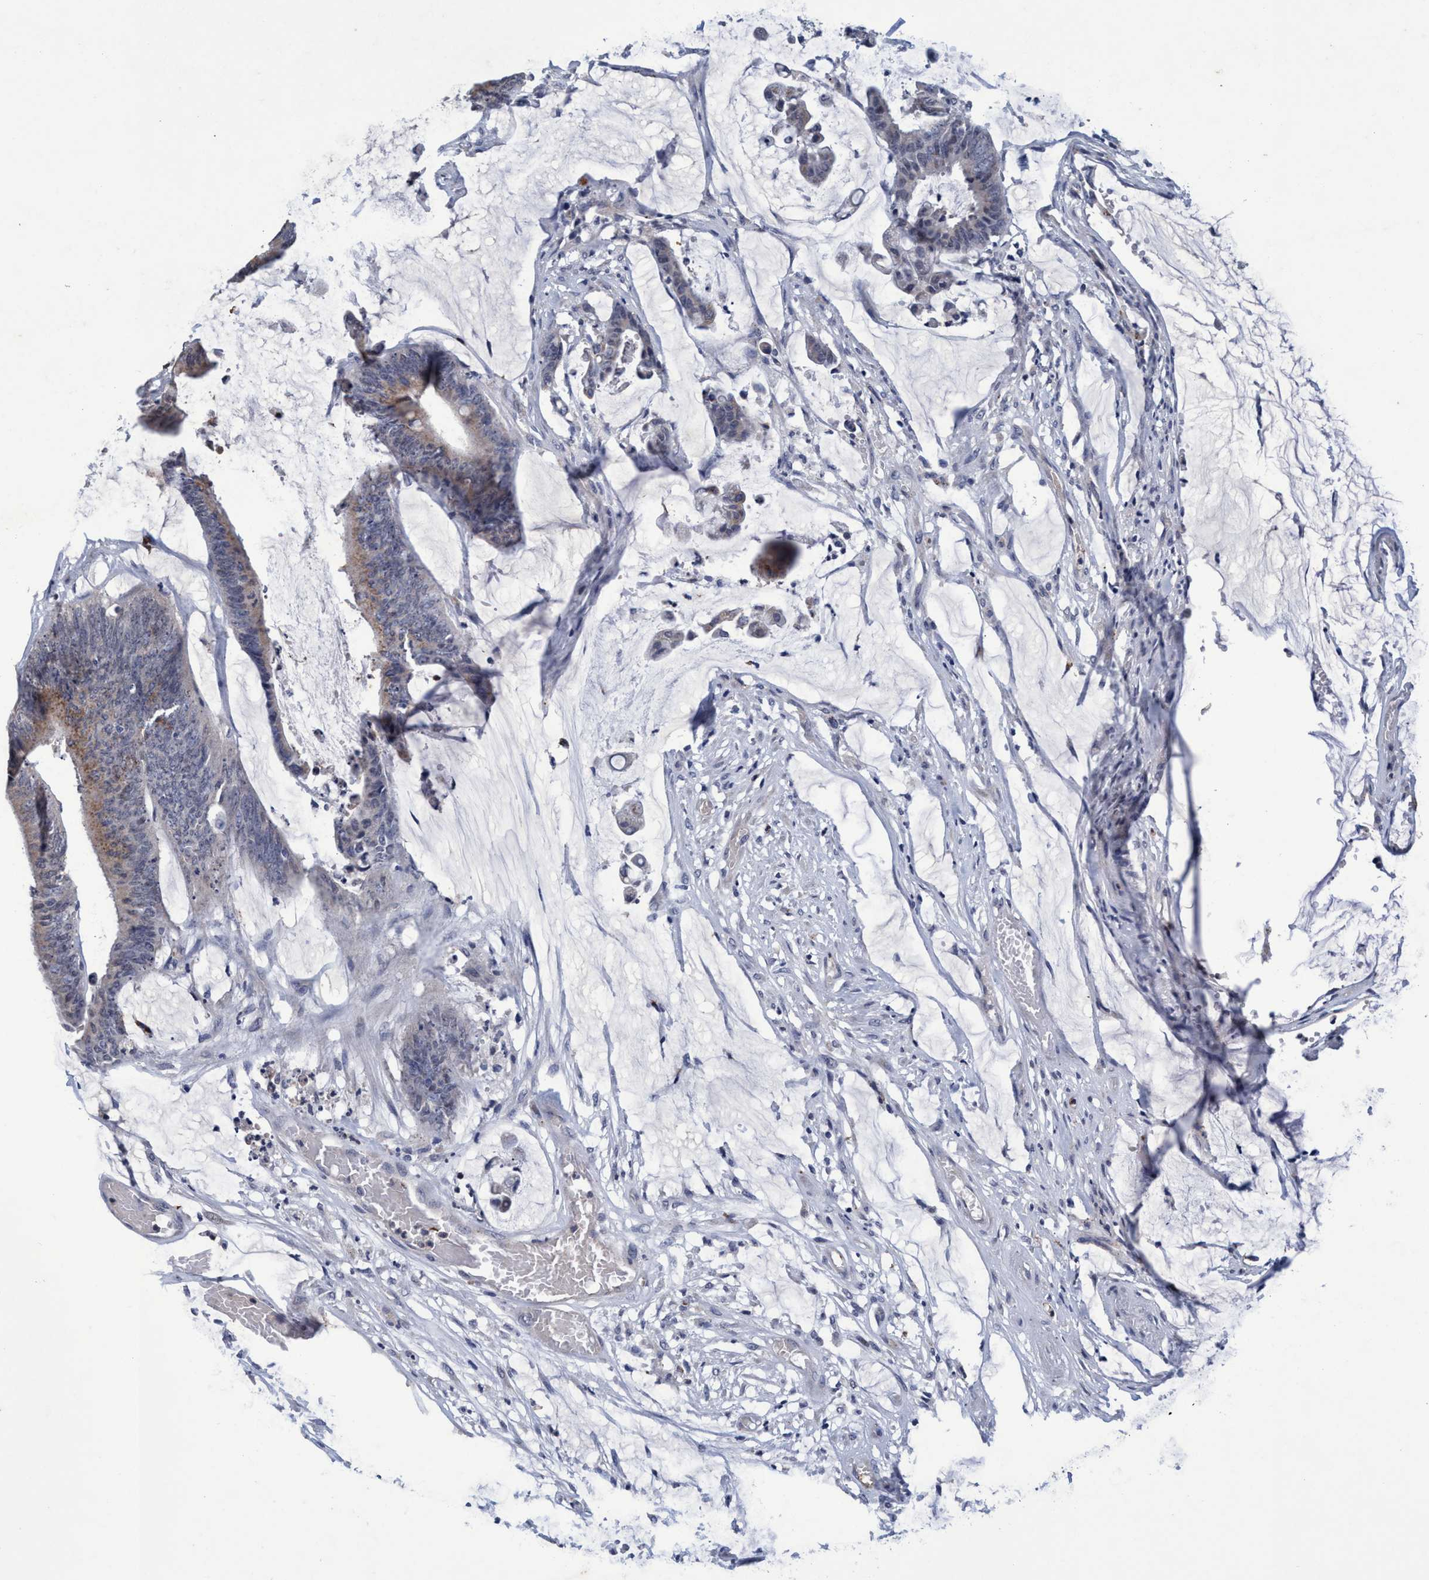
{"staining": {"intensity": "weak", "quantity": ">75%", "location": "cytoplasmic/membranous"}, "tissue": "colorectal cancer", "cell_type": "Tumor cells", "image_type": "cancer", "snomed": [{"axis": "morphology", "description": "Adenocarcinoma, NOS"}, {"axis": "topography", "description": "Rectum"}], "caption": "IHC of colorectal cancer (adenocarcinoma) shows low levels of weak cytoplasmic/membranous staining in approximately >75% of tumor cells. (IHC, brightfield microscopy, high magnification).", "gene": "GRB14", "patient": {"sex": "female", "age": 66}}